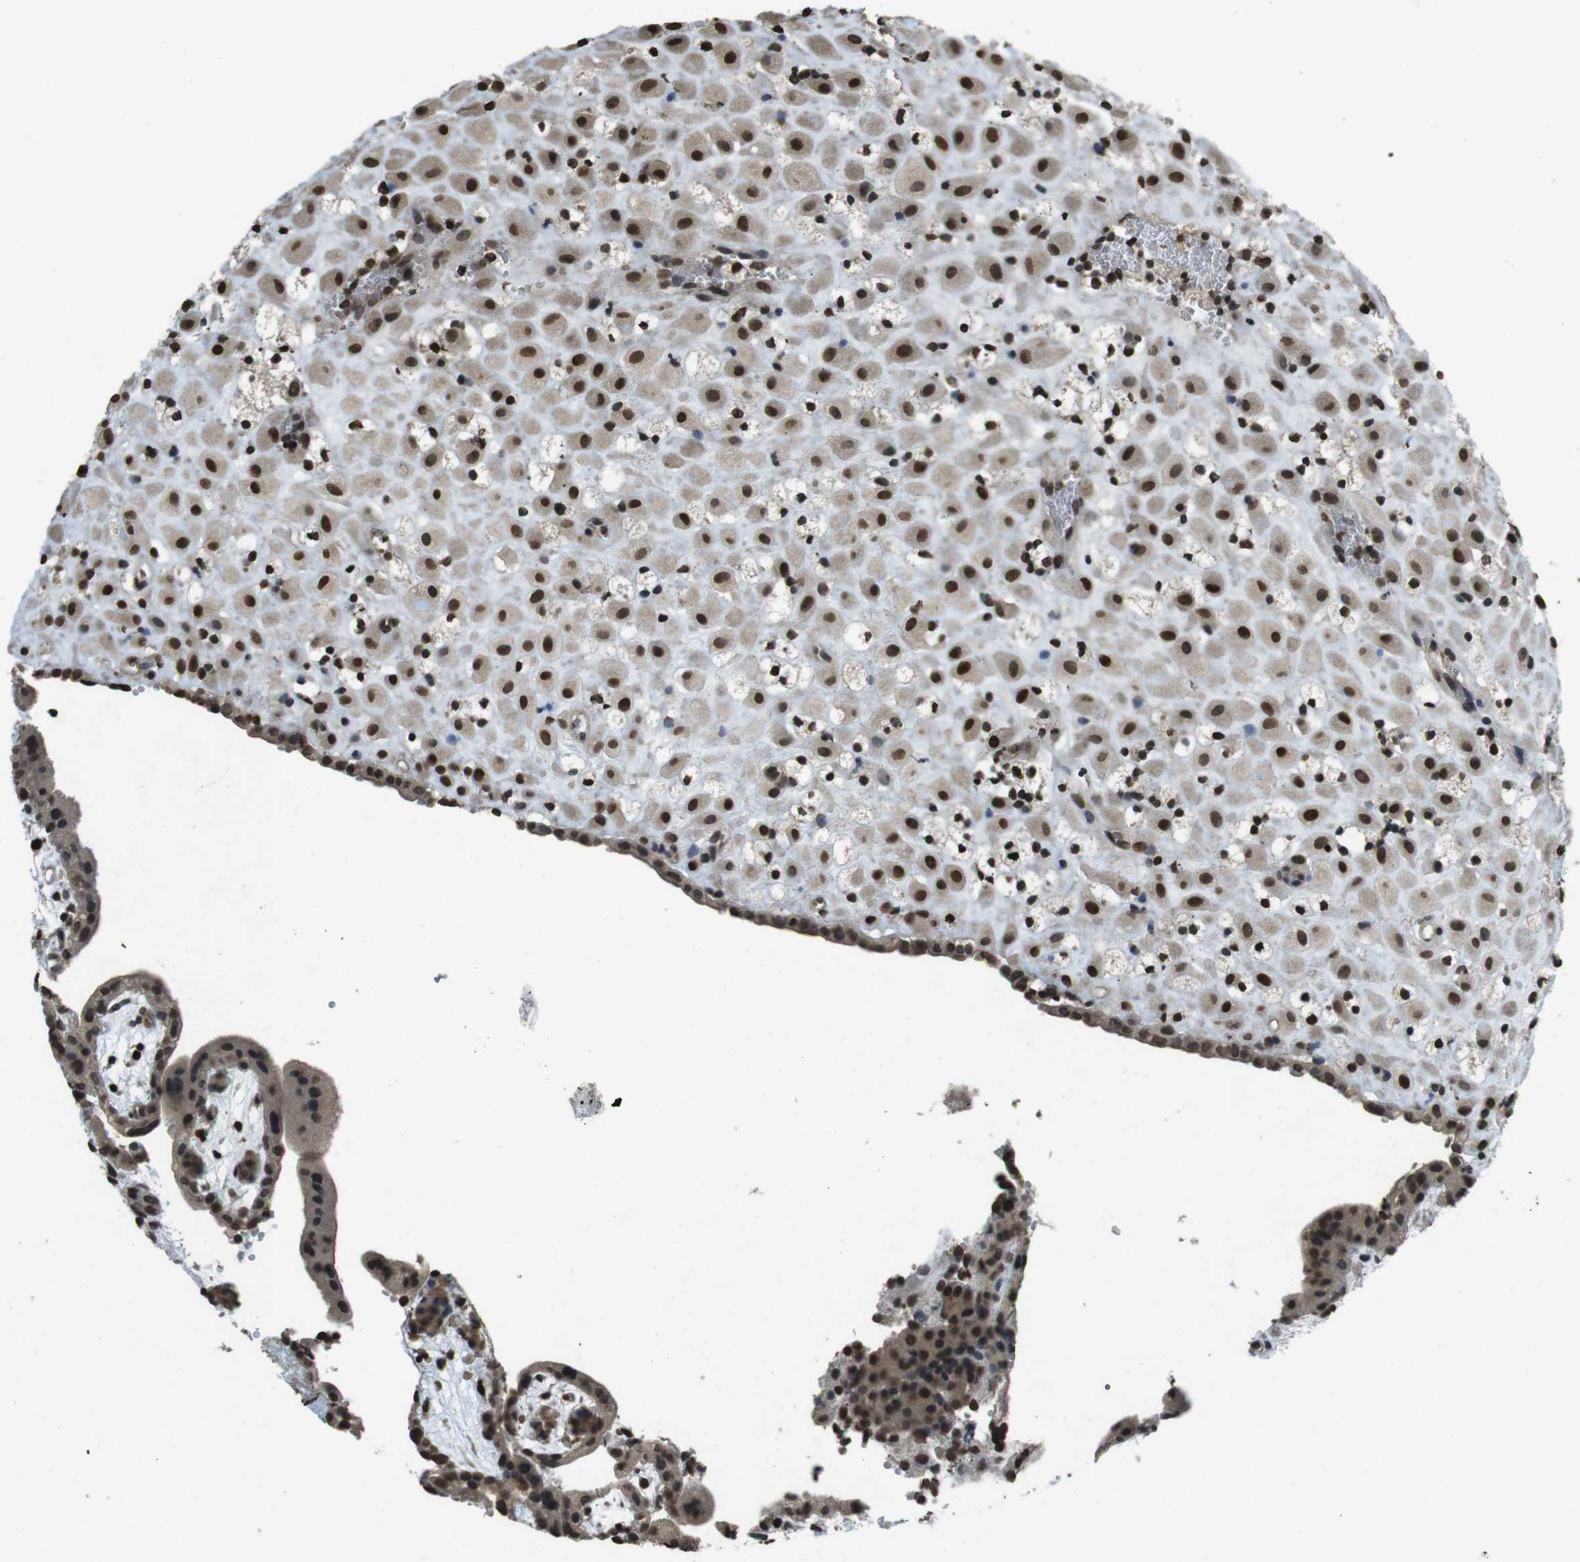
{"staining": {"intensity": "strong", "quantity": ">75%", "location": "nuclear"}, "tissue": "placenta", "cell_type": "Decidual cells", "image_type": "normal", "snomed": [{"axis": "morphology", "description": "Normal tissue, NOS"}, {"axis": "topography", "description": "Placenta"}], "caption": "High-magnification brightfield microscopy of benign placenta stained with DAB (brown) and counterstained with hematoxylin (blue). decidual cells exhibit strong nuclear staining is identified in approximately>75% of cells.", "gene": "MAF", "patient": {"sex": "female", "age": 18}}